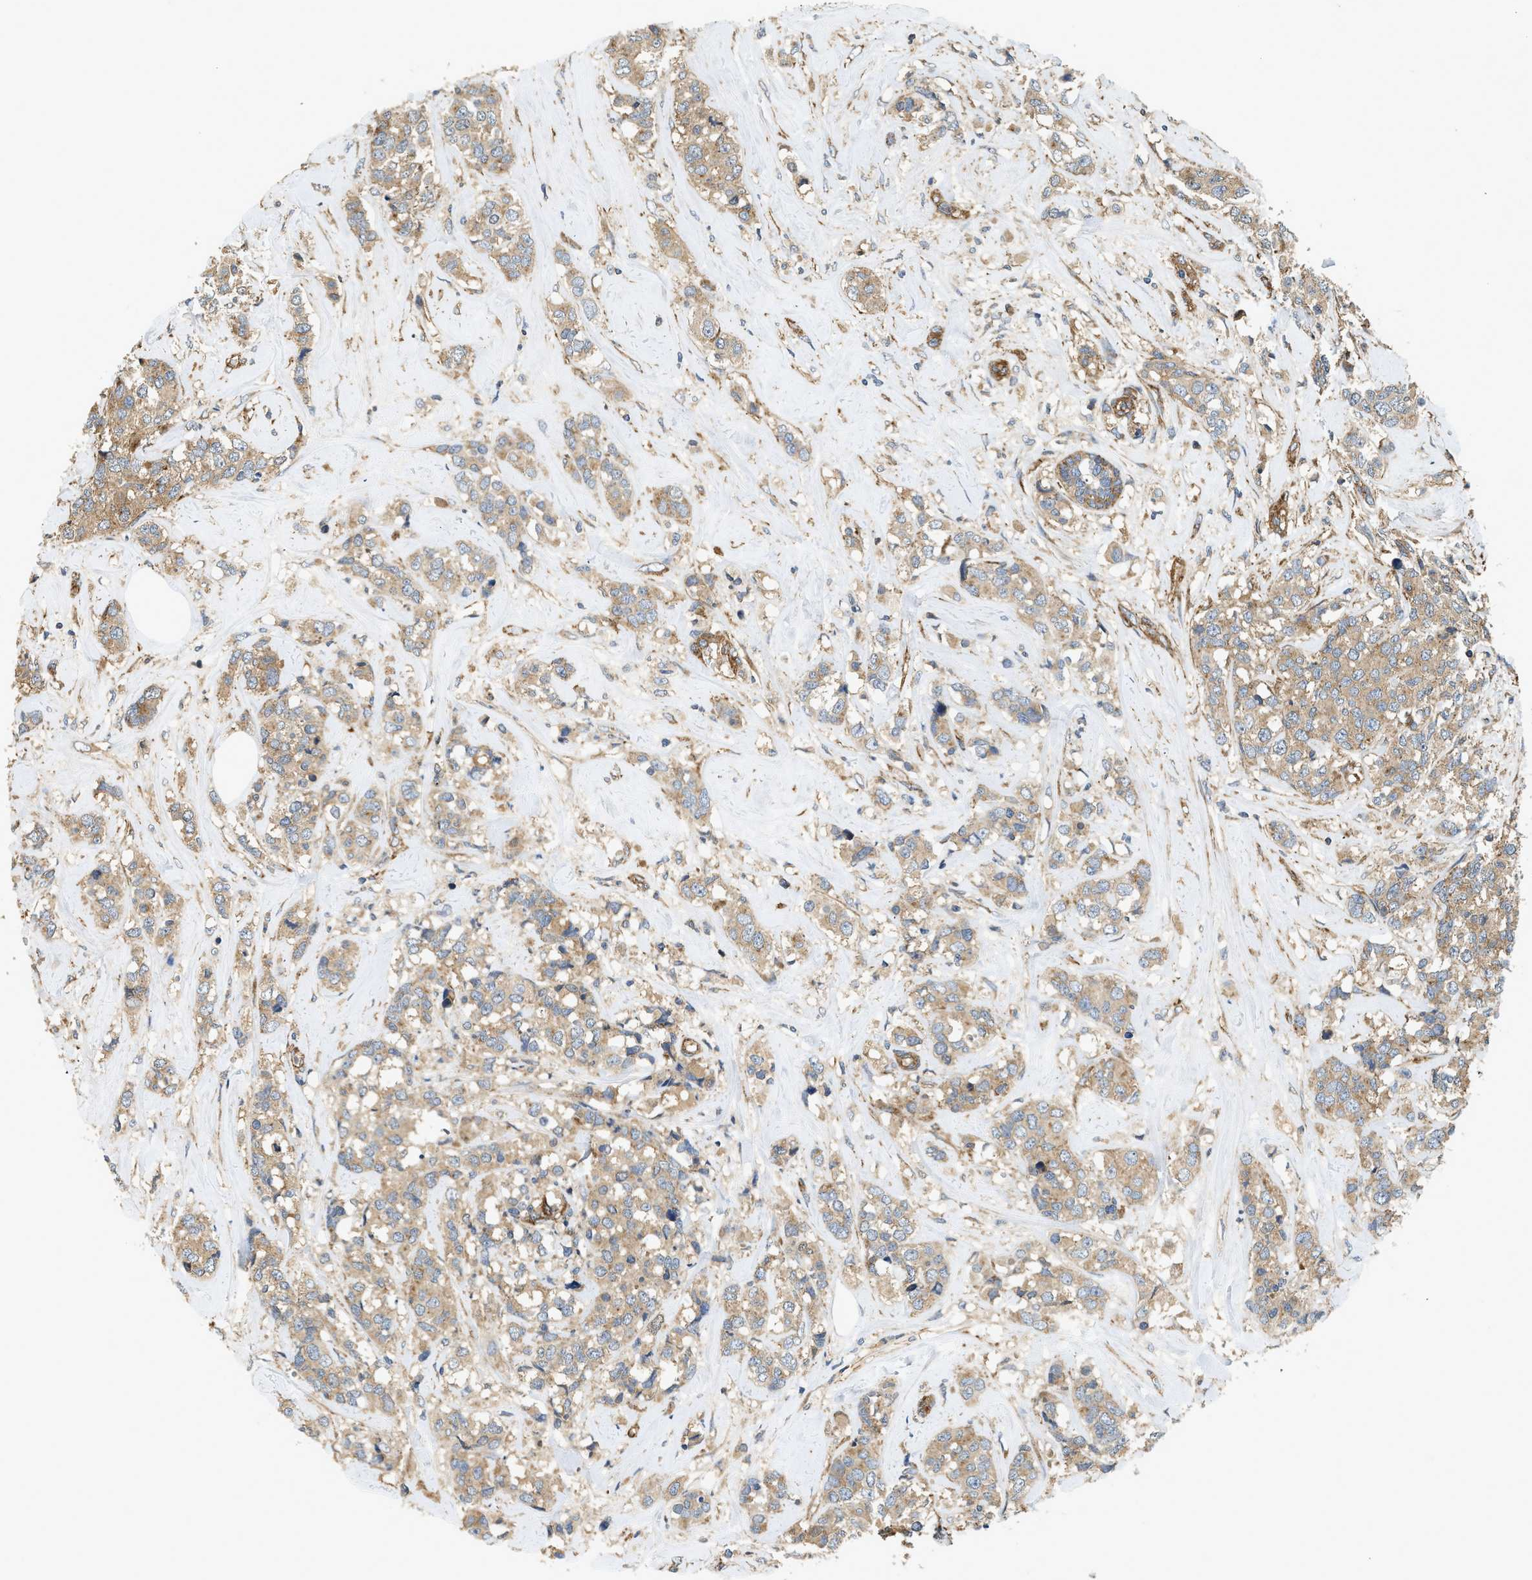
{"staining": {"intensity": "weak", "quantity": ">75%", "location": "cytoplasmic/membranous"}, "tissue": "breast cancer", "cell_type": "Tumor cells", "image_type": "cancer", "snomed": [{"axis": "morphology", "description": "Lobular carcinoma"}, {"axis": "topography", "description": "Breast"}], "caption": "A brown stain shows weak cytoplasmic/membranous expression of a protein in breast cancer (lobular carcinoma) tumor cells.", "gene": "HIP1", "patient": {"sex": "female", "age": 59}}